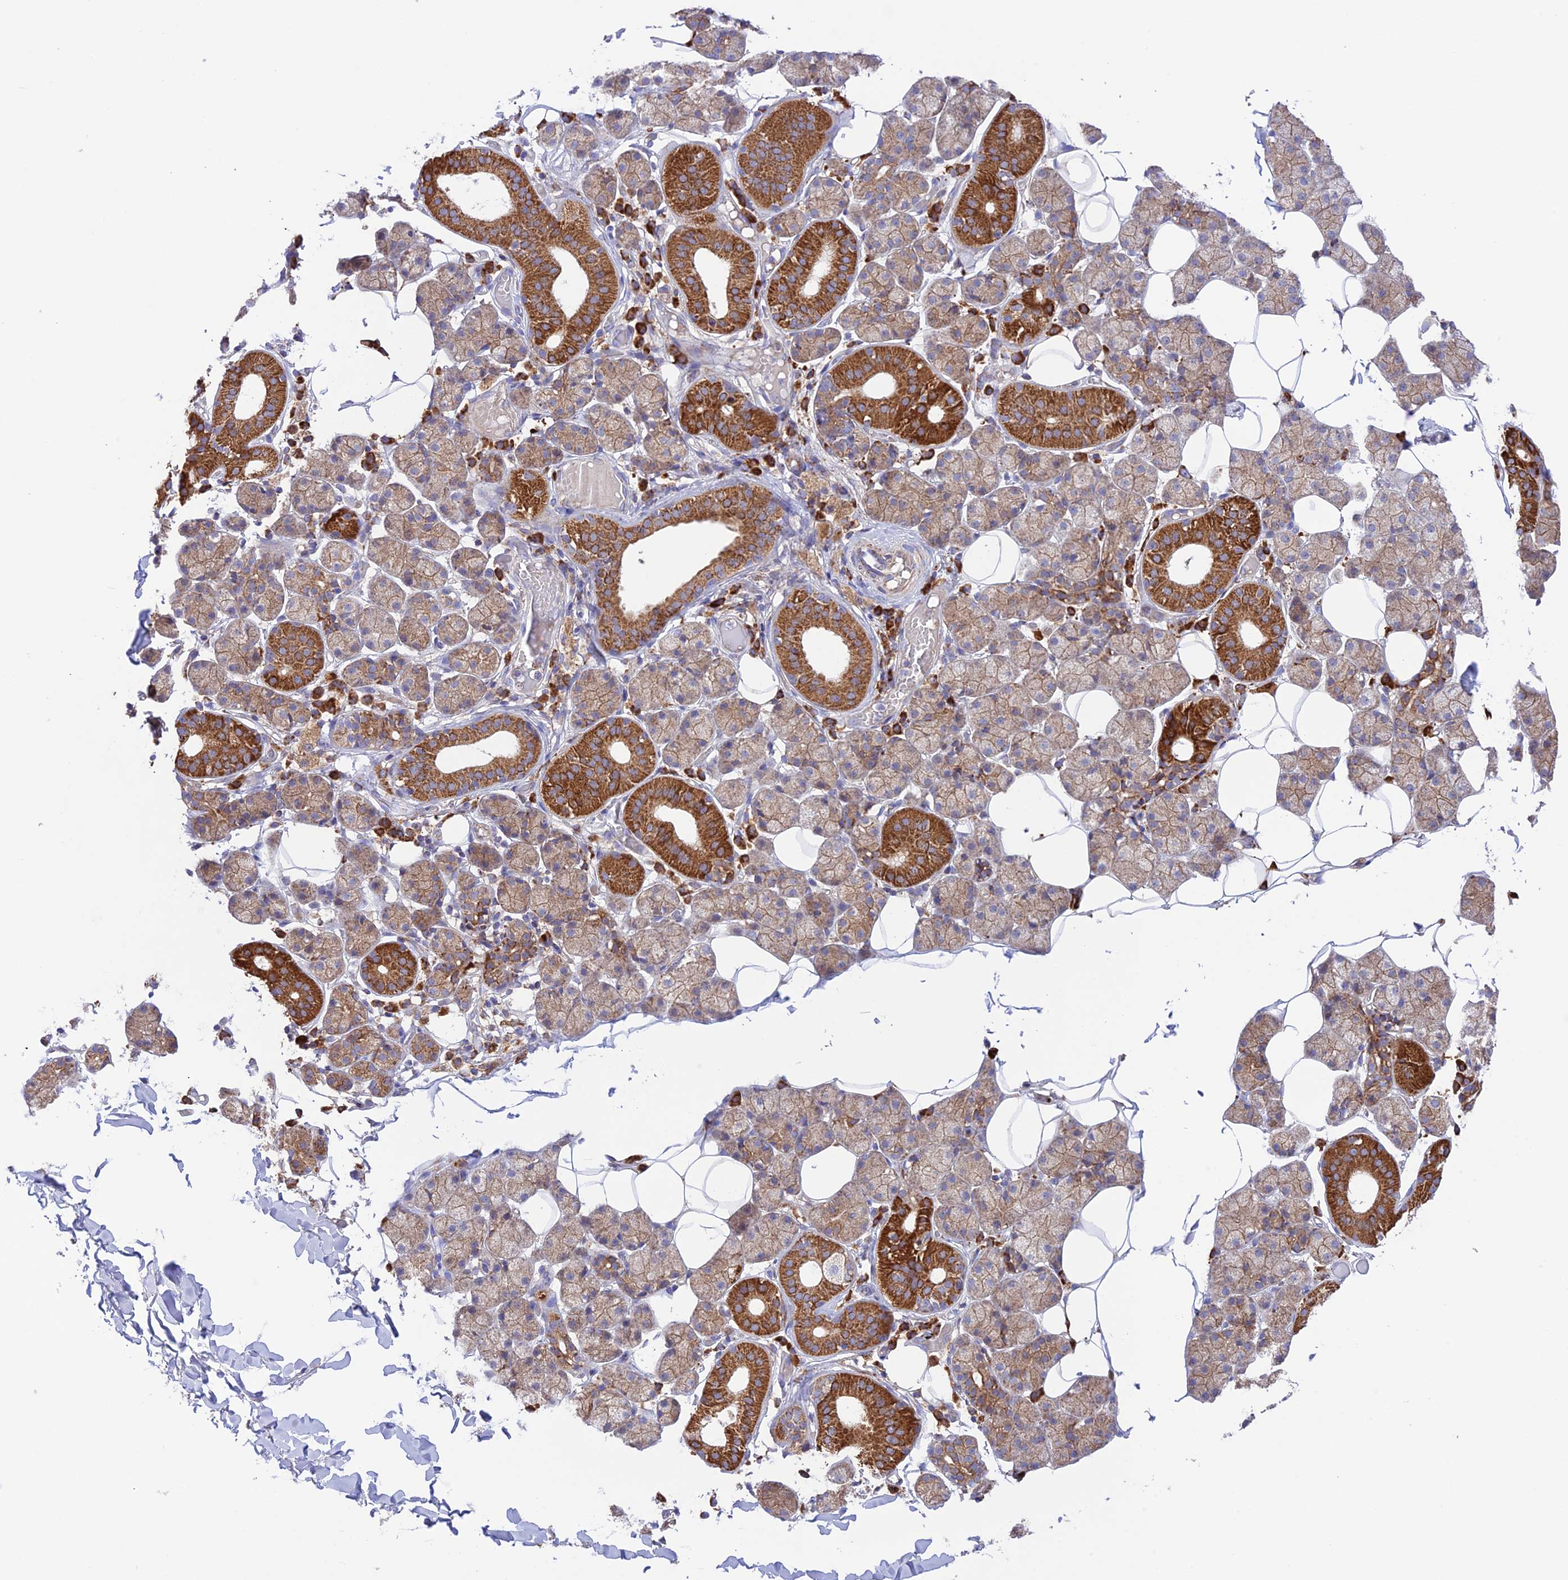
{"staining": {"intensity": "strong", "quantity": "25%-75%", "location": "cytoplasmic/membranous"}, "tissue": "salivary gland", "cell_type": "Glandular cells", "image_type": "normal", "snomed": [{"axis": "morphology", "description": "Normal tissue, NOS"}, {"axis": "topography", "description": "Salivary gland"}], "caption": "Brown immunohistochemical staining in normal human salivary gland demonstrates strong cytoplasmic/membranous staining in approximately 25%-75% of glandular cells.", "gene": "UAP1L1", "patient": {"sex": "female", "age": 33}}